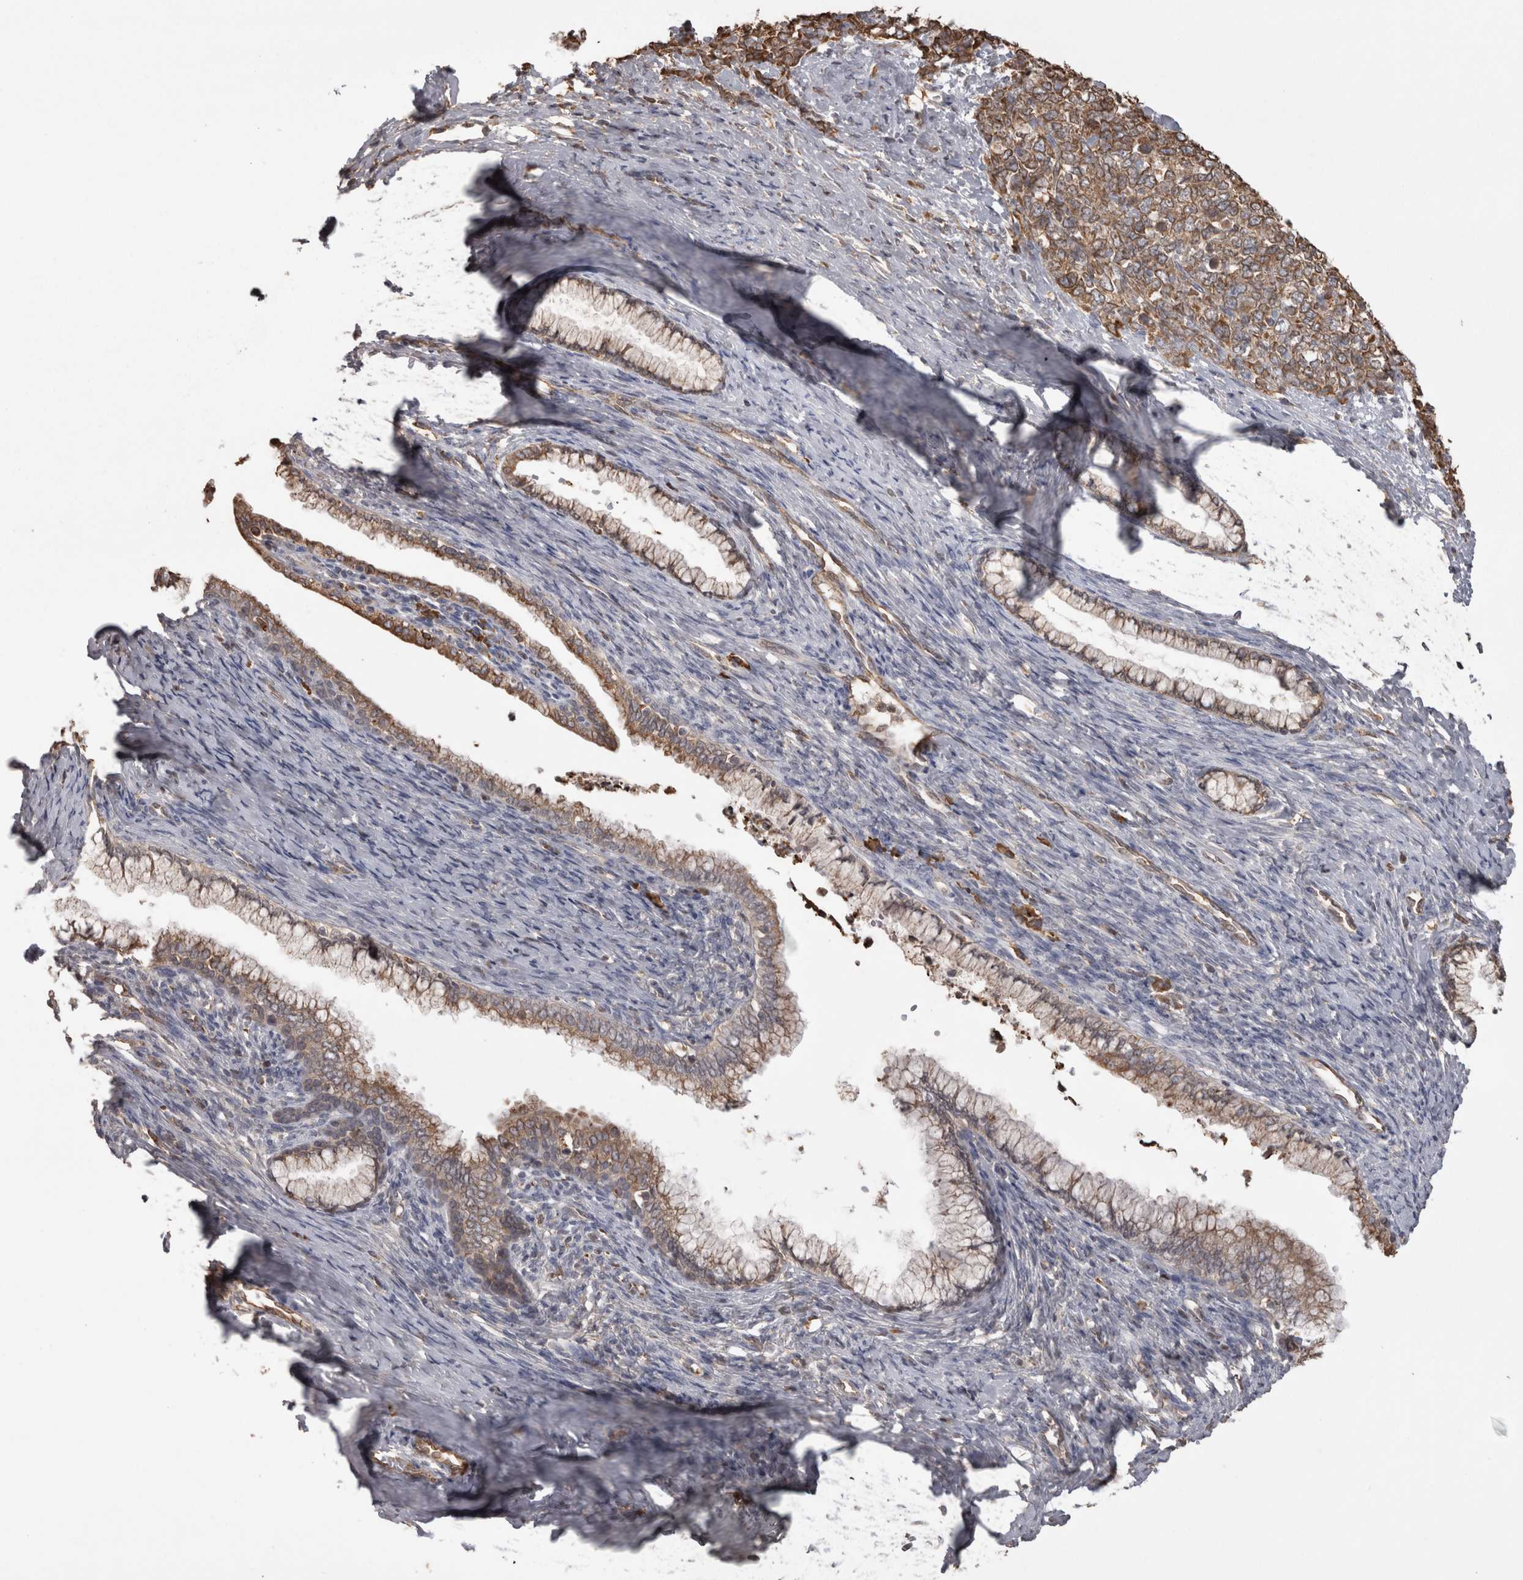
{"staining": {"intensity": "moderate", "quantity": ">75%", "location": "cytoplasmic/membranous"}, "tissue": "cervical cancer", "cell_type": "Tumor cells", "image_type": "cancer", "snomed": [{"axis": "morphology", "description": "Squamous cell carcinoma, NOS"}, {"axis": "topography", "description": "Cervix"}], "caption": "Protein positivity by immunohistochemistry demonstrates moderate cytoplasmic/membranous positivity in approximately >75% of tumor cells in cervical cancer (squamous cell carcinoma). The protein of interest is stained brown, and the nuclei are stained in blue (DAB IHC with brightfield microscopy, high magnification).", "gene": "PON2", "patient": {"sex": "female", "age": 63}}